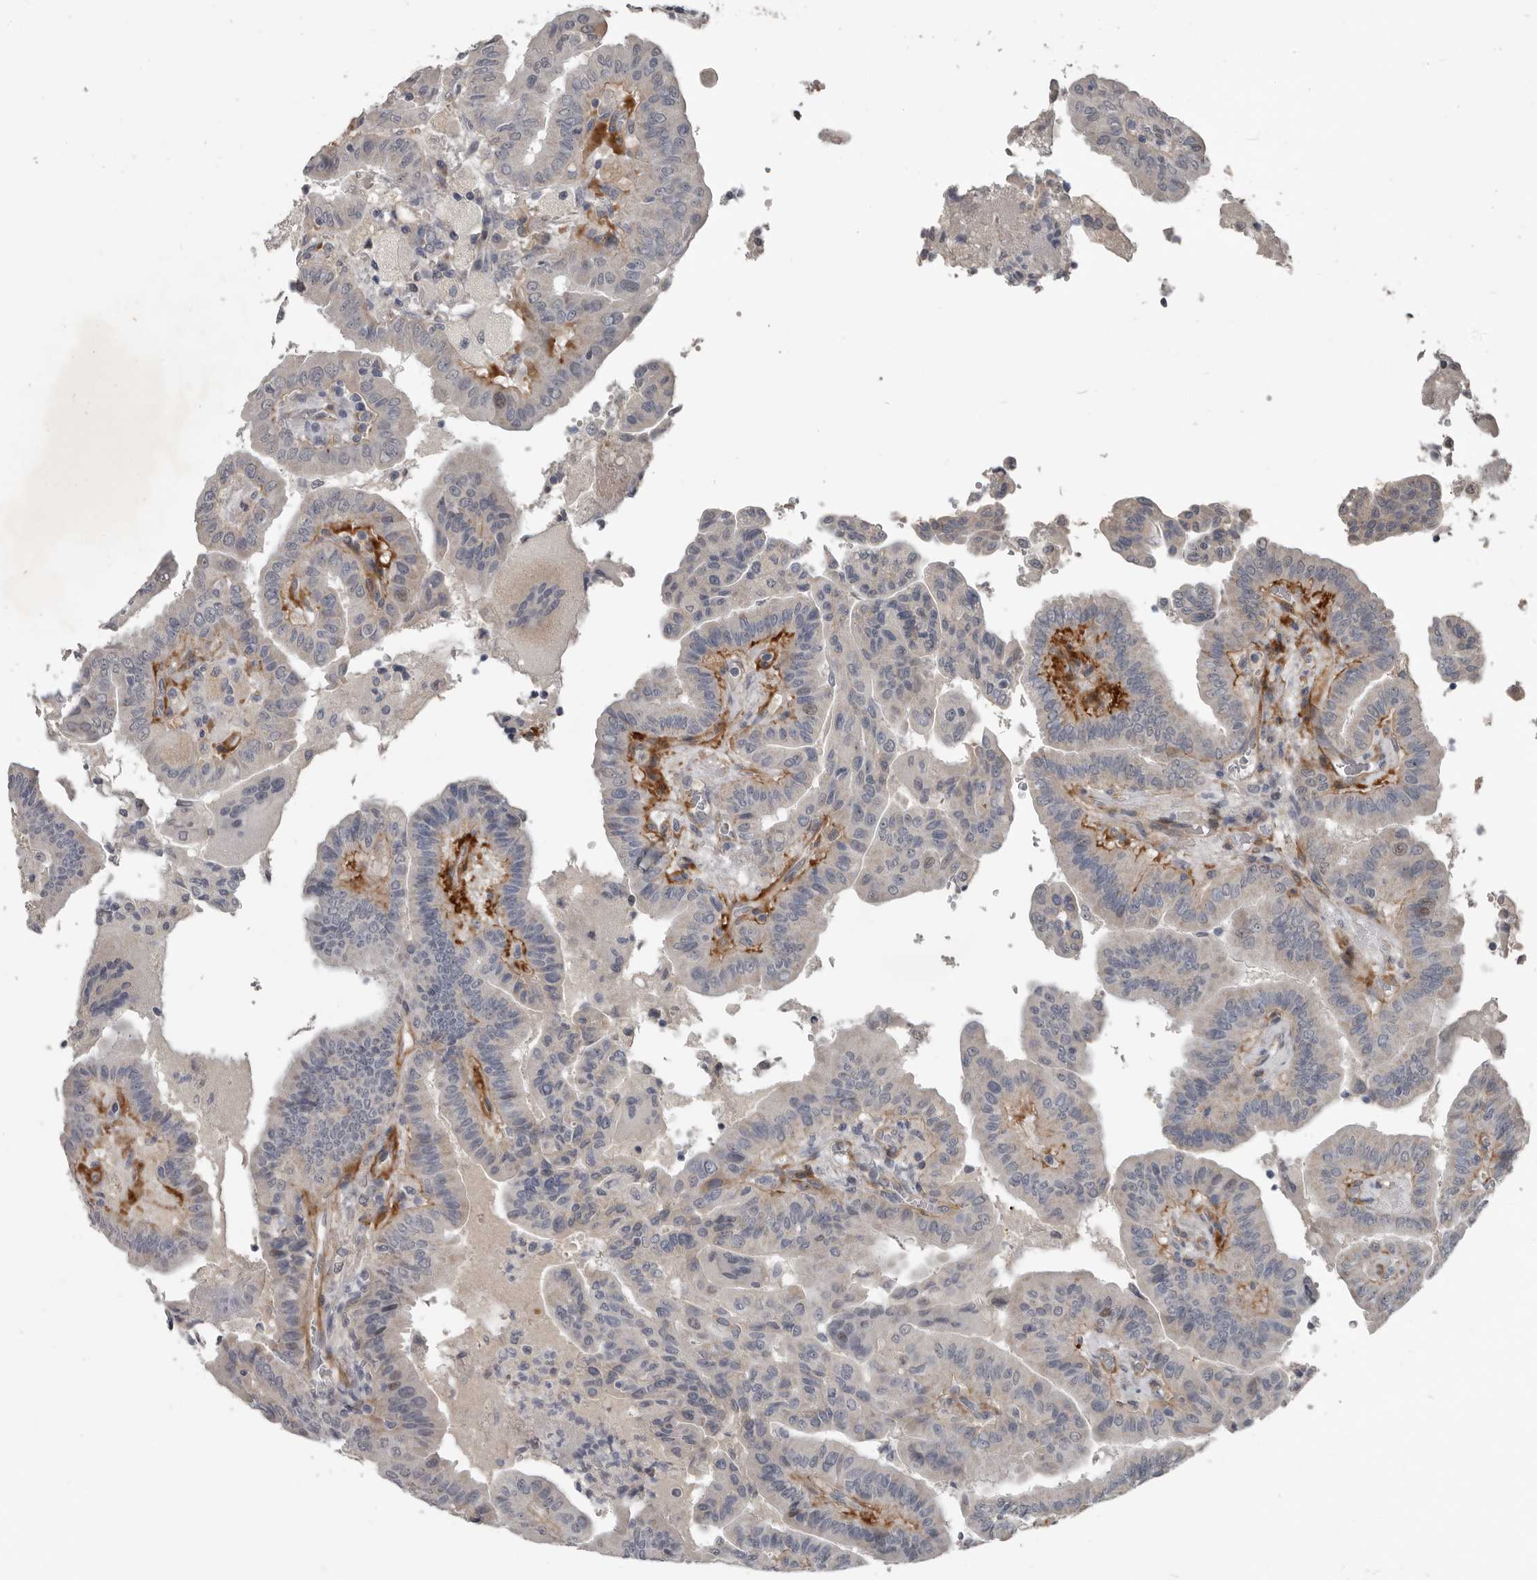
{"staining": {"intensity": "negative", "quantity": "none", "location": "none"}, "tissue": "thyroid cancer", "cell_type": "Tumor cells", "image_type": "cancer", "snomed": [{"axis": "morphology", "description": "Papillary adenocarcinoma, NOS"}, {"axis": "topography", "description": "Thyroid gland"}], "caption": "This is a micrograph of immunohistochemistry (IHC) staining of thyroid cancer, which shows no expression in tumor cells.", "gene": "C1orf216", "patient": {"sex": "male", "age": 33}}